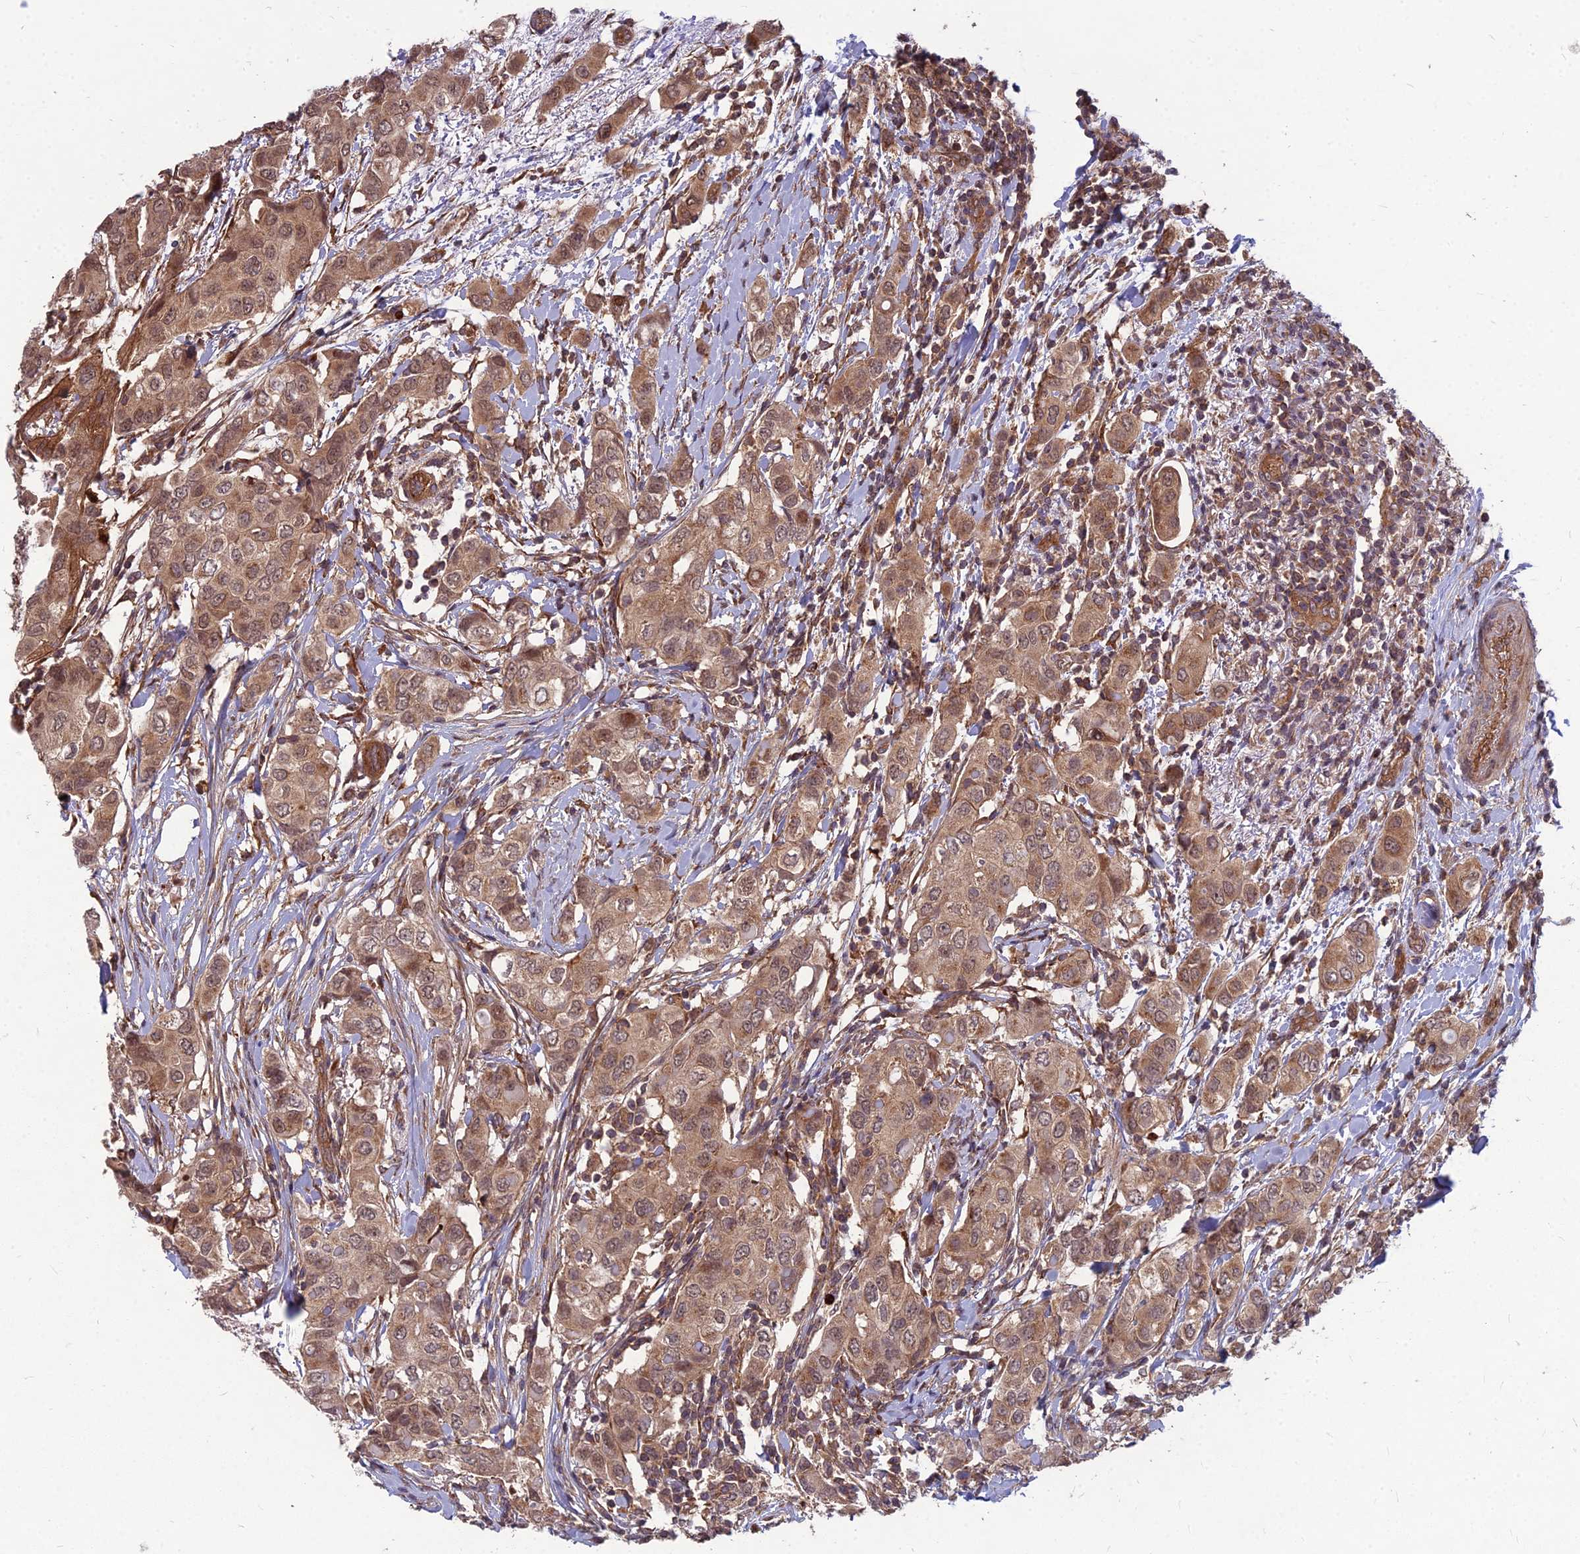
{"staining": {"intensity": "moderate", "quantity": ">75%", "location": "cytoplasmic/membranous"}, "tissue": "breast cancer", "cell_type": "Tumor cells", "image_type": "cancer", "snomed": [{"axis": "morphology", "description": "Lobular carcinoma"}, {"axis": "topography", "description": "Breast"}], "caption": "Immunohistochemistry micrograph of human breast cancer stained for a protein (brown), which displays medium levels of moderate cytoplasmic/membranous expression in approximately >75% of tumor cells.", "gene": "MFSD8", "patient": {"sex": "female", "age": 51}}